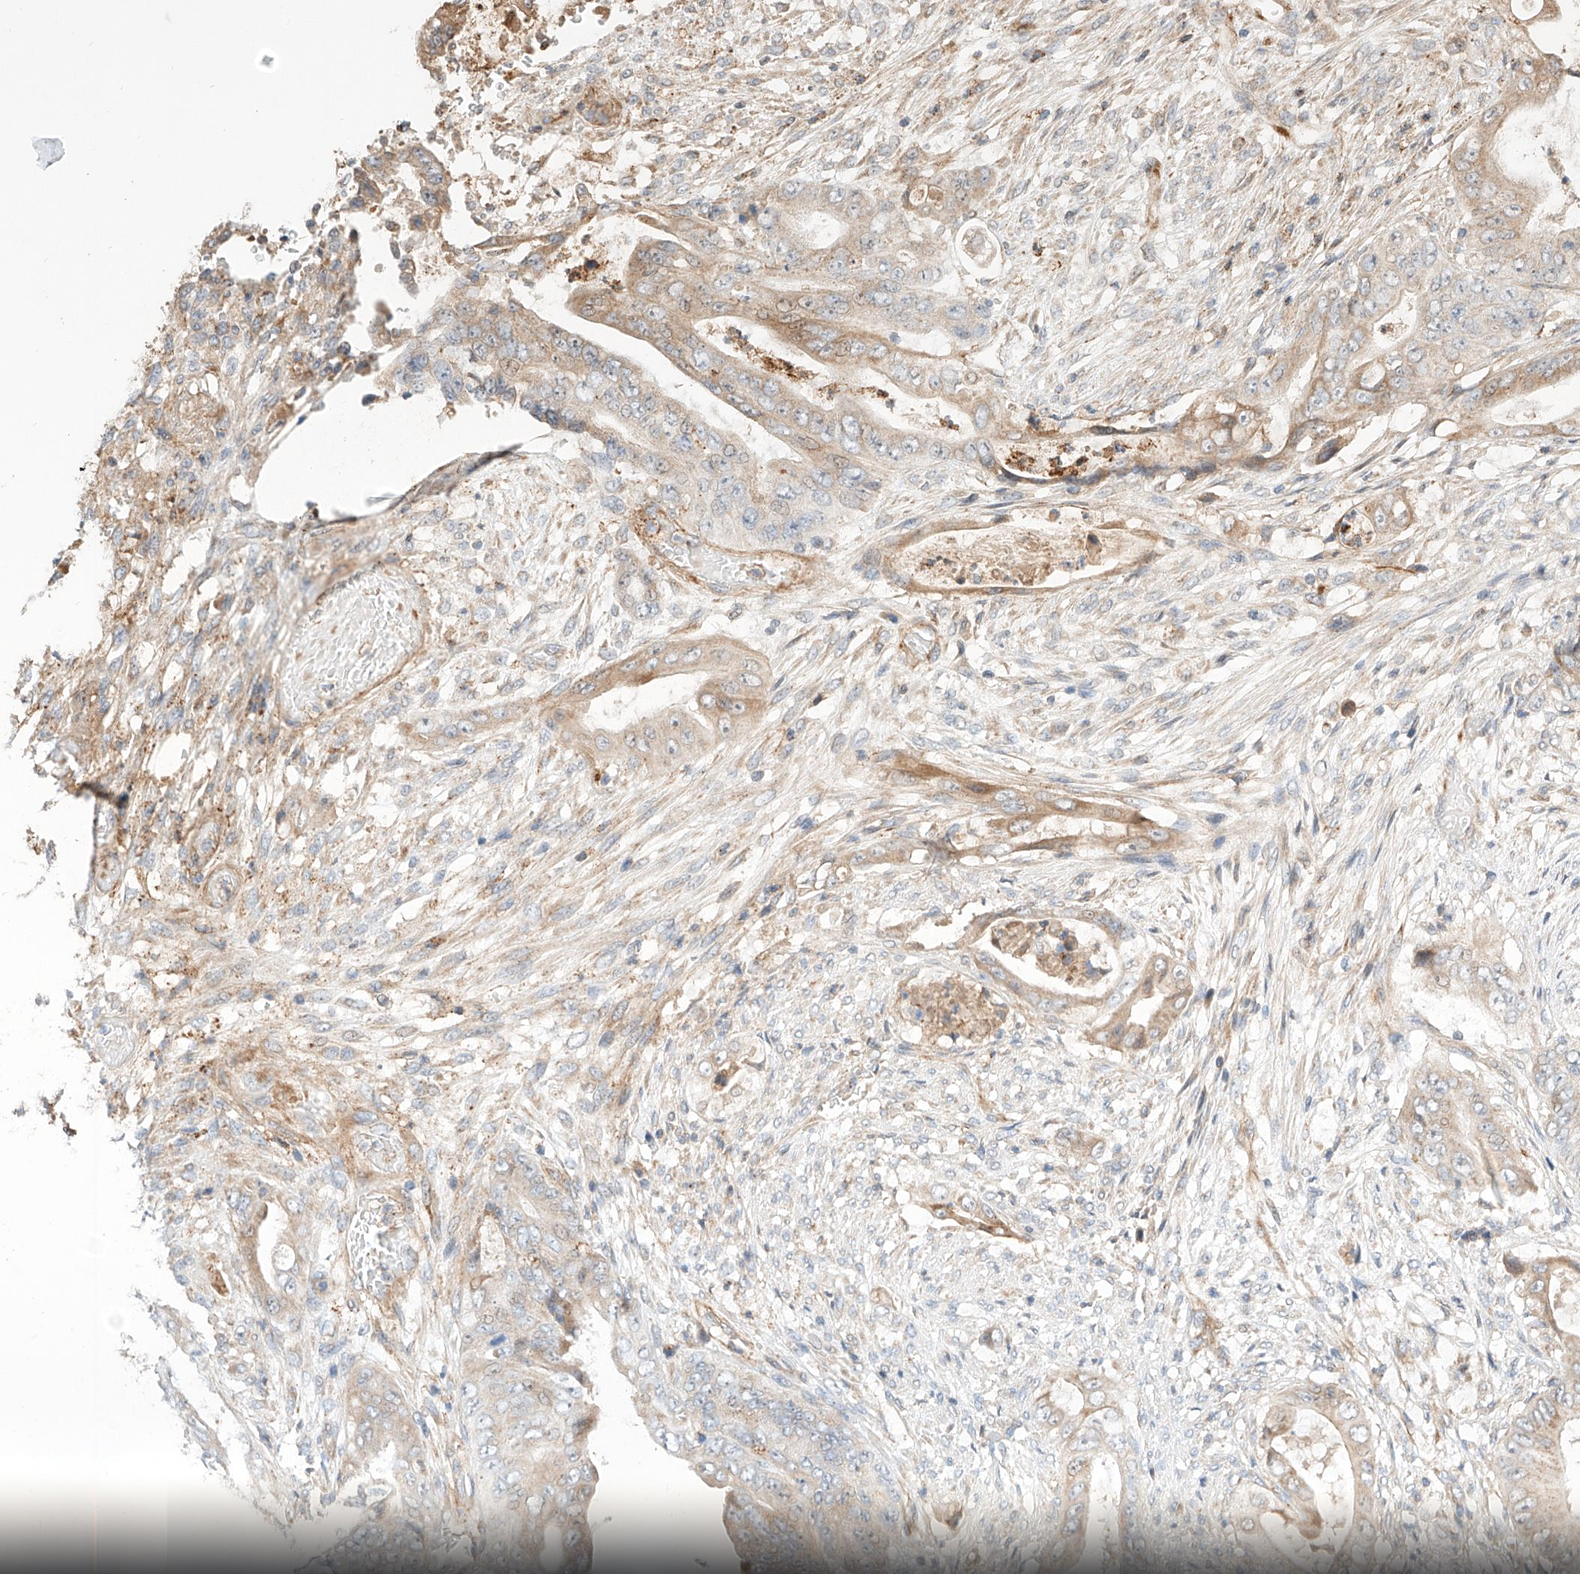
{"staining": {"intensity": "weak", "quantity": "25%-75%", "location": "cytoplasmic/membranous"}, "tissue": "stomach cancer", "cell_type": "Tumor cells", "image_type": "cancer", "snomed": [{"axis": "morphology", "description": "Adenocarcinoma, NOS"}, {"axis": "topography", "description": "Stomach"}], "caption": "Immunohistochemistry image of neoplastic tissue: human stomach adenocarcinoma stained using immunohistochemistry (IHC) exhibits low levels of weak protein expression localized specifically in the cytoplasmic/membranous of tumor cells, appearing as a cytoplasmic/membranous brown color.", "gene": "SUSD6", "patient": {"sex": "female", "age": 73}}